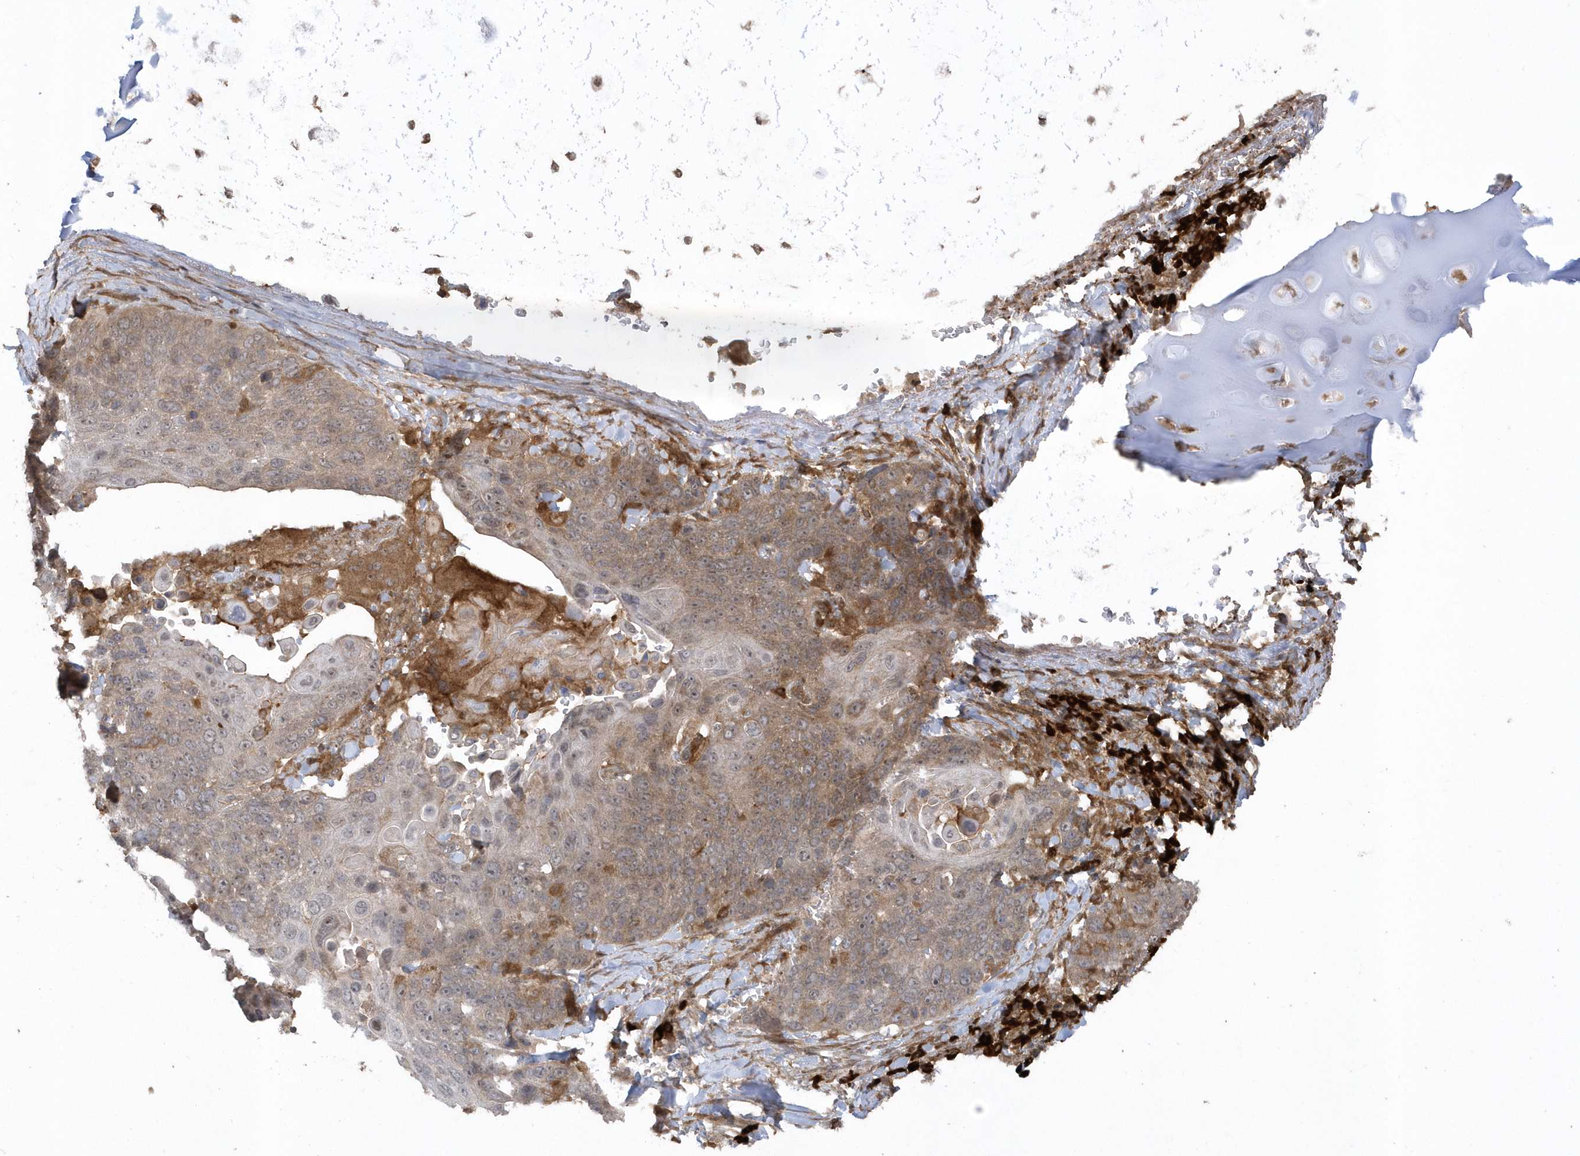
{"staining": {"intensity": "weak", "quantity": "<25%", "location": "cytoplasmic/membranous"}, "tissue": "lung cancer", "cell_type": "Tumor cells", "image_type": "cancer", "snomed": [{"axis": "morphology", "description": "Squamous cell carcinoma, NOS"}, {"axis": "topography", "description": "Lung"}], "caption": "The immunohistochemistry histopathology image has no significant positivity in tumor cells of lung squamous cell carcinoma tissue.", "gene": "HERPUD1", "patient": {"sex": "male", "age": 66}}